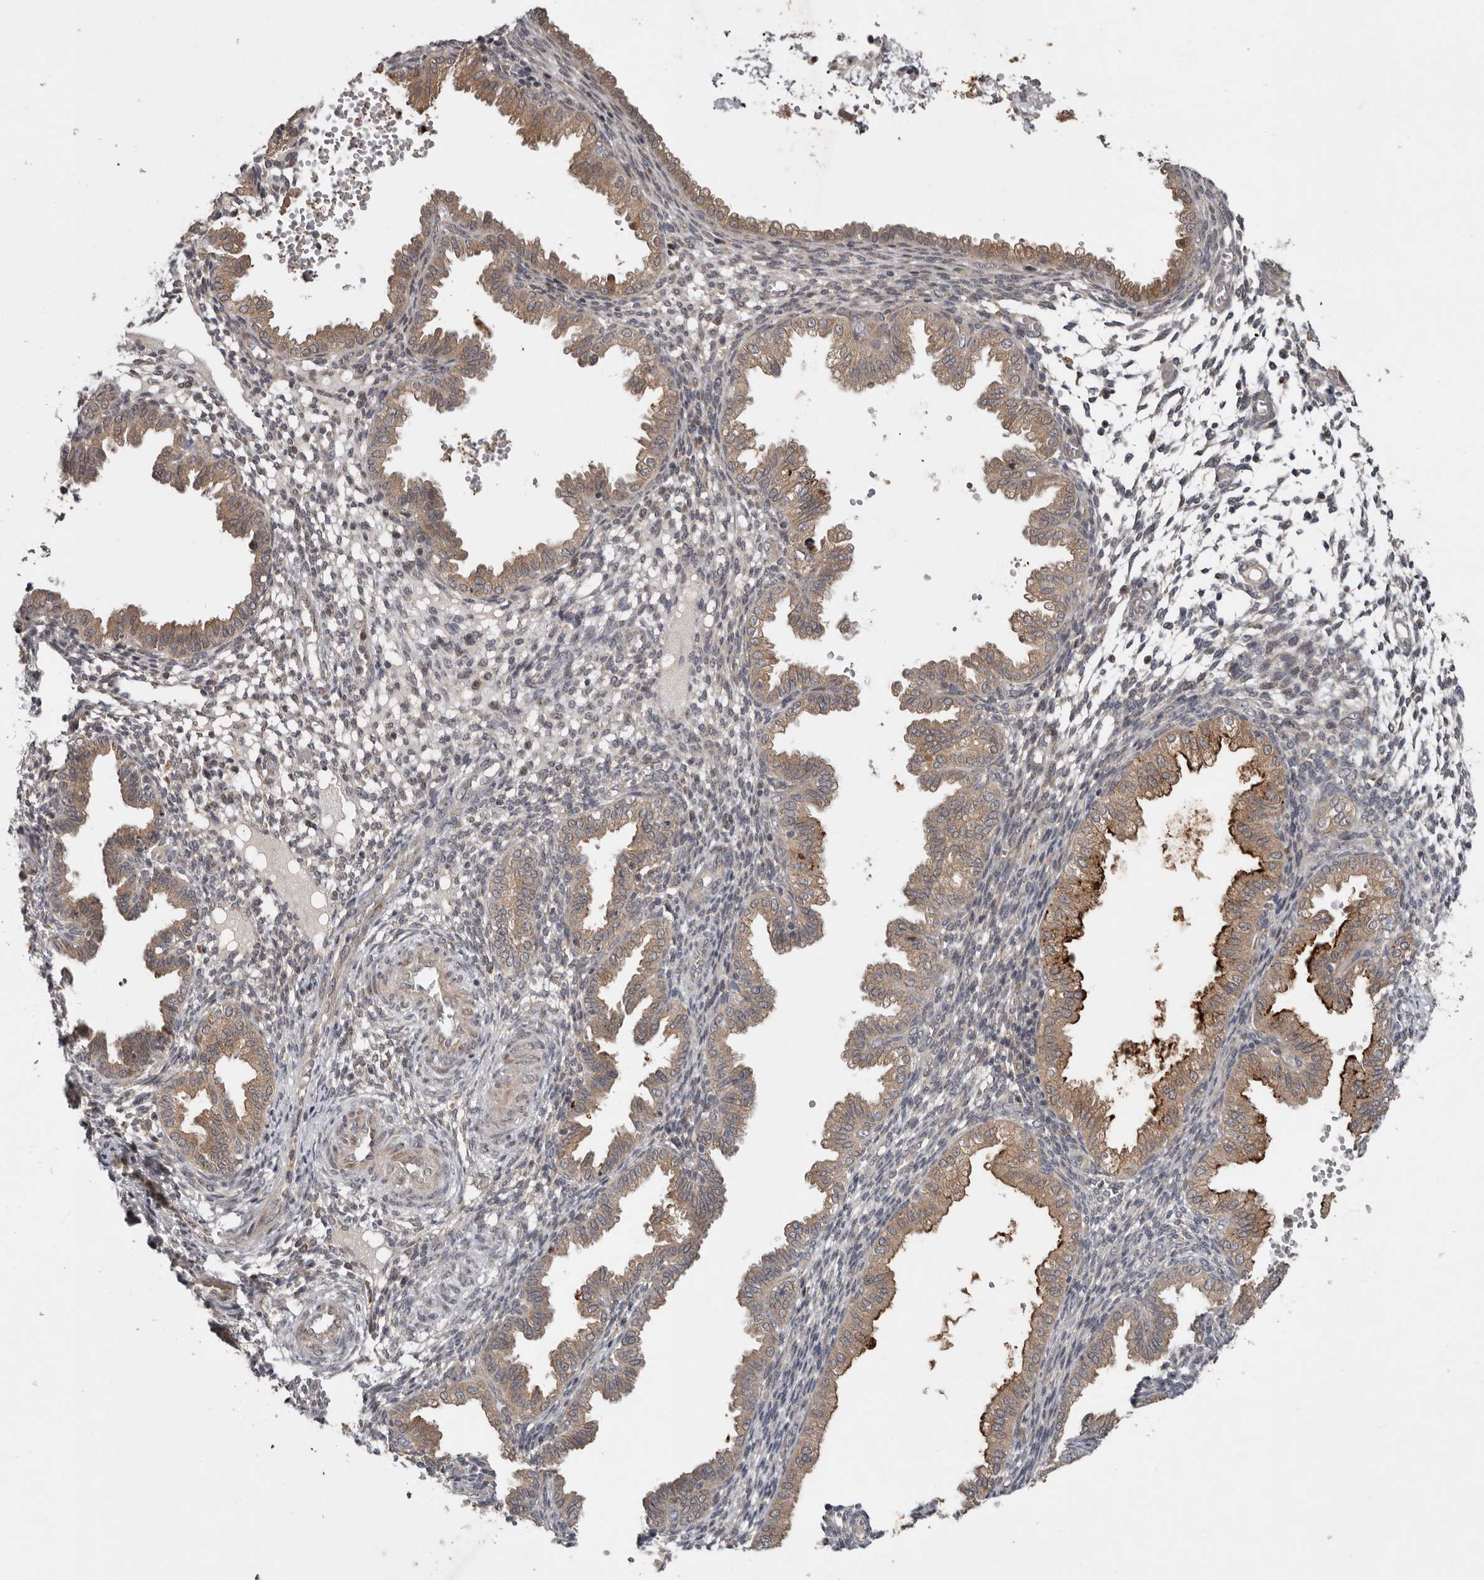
{"staining": {"intensity": "weak", "quantity": "<25%", "location": "cytoplasmic/membranous"}, "tissue": "endometrium", "cell_type": "Cells in endometrial stroma", "image_type": "normal", "snomed": [{"axis": "morphology", "description": "Normal tissue, NOS"}, {"axis": "topography", "description": "Endometrium"}], "caption": "The micrograph exhibits no significant staining in cells in endometrial stroma of endometrium.", "gene": "CHML", "patient": {"sex": "female", "age": 33}}